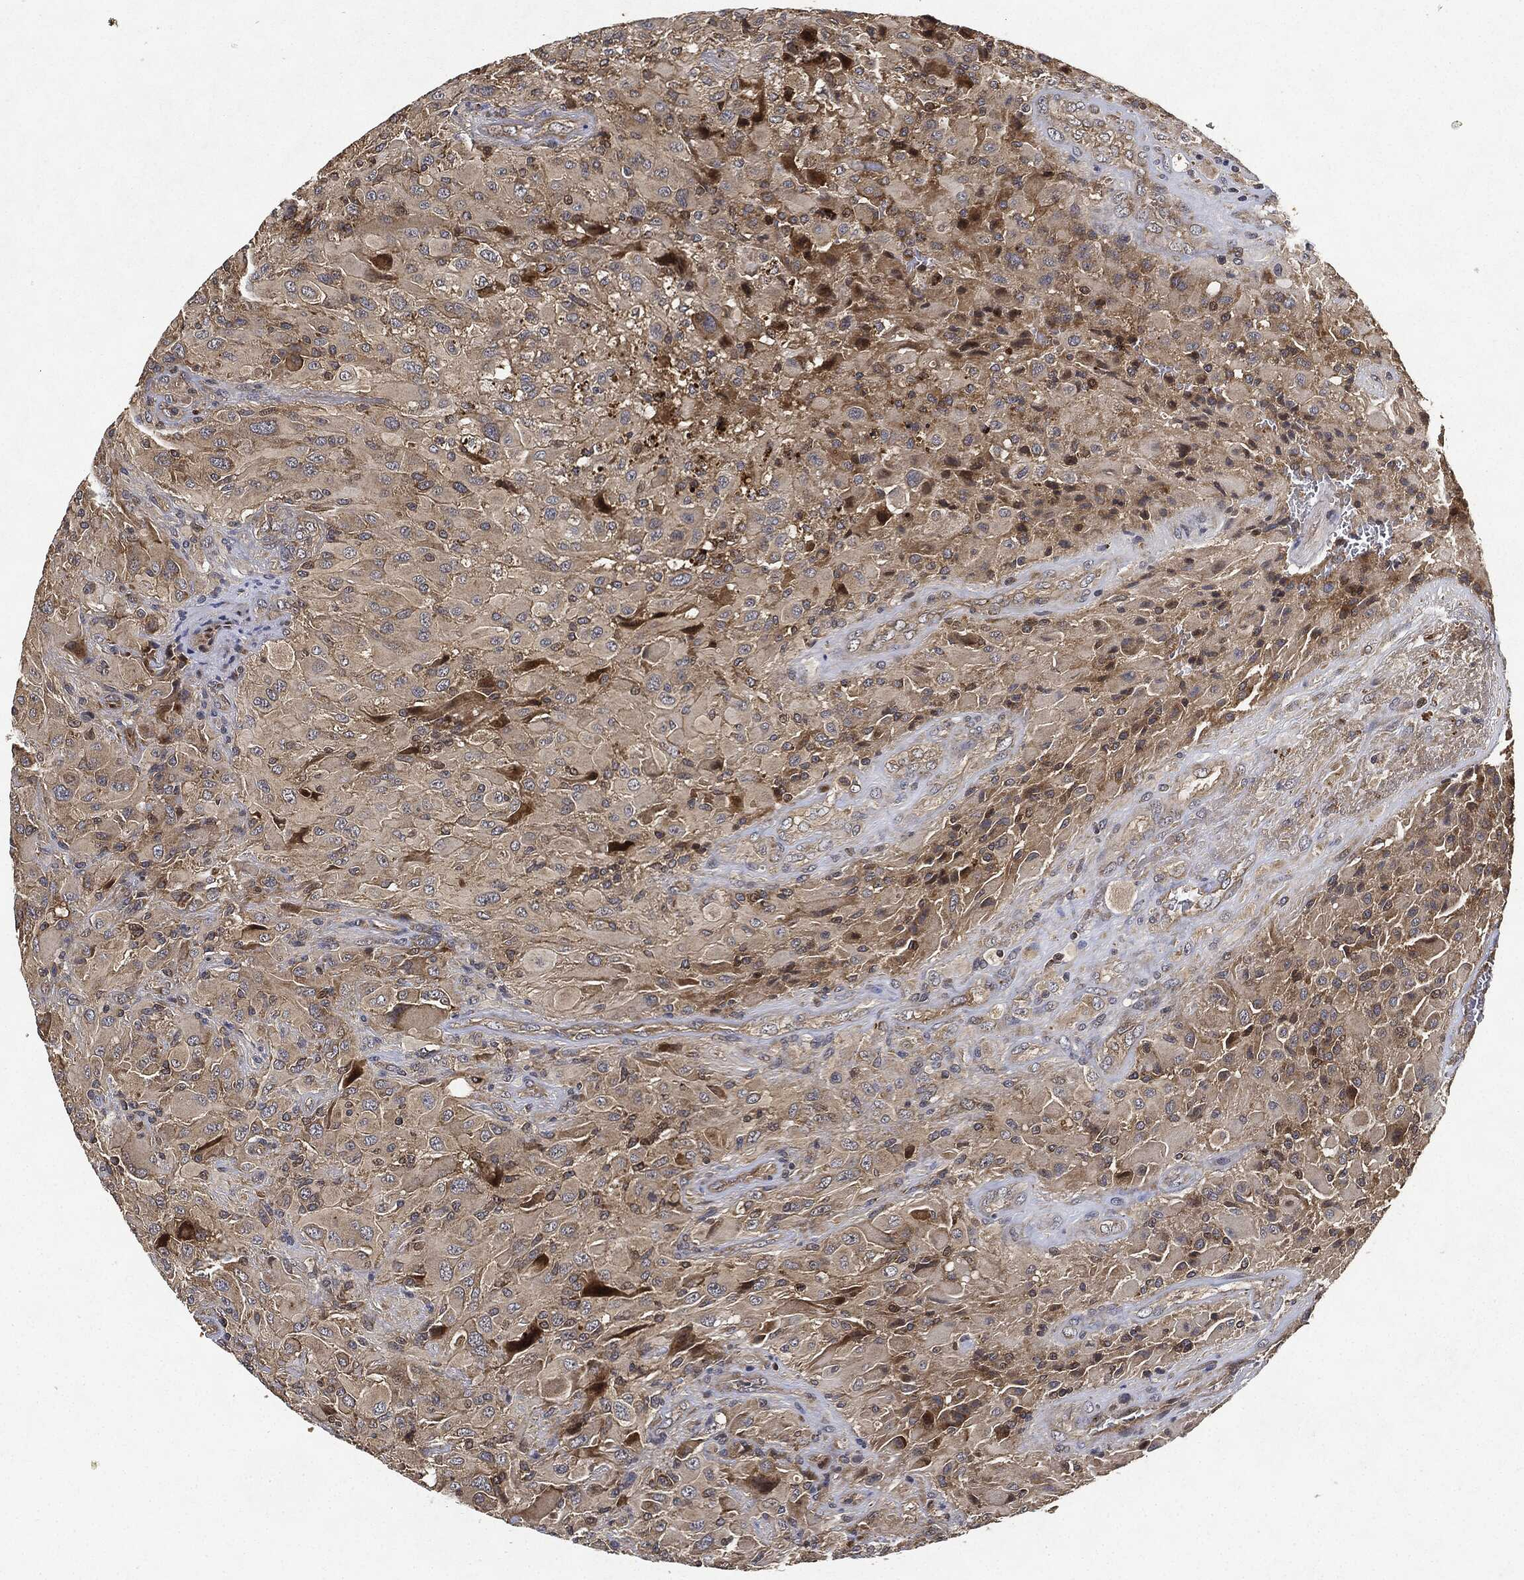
{"staining": {"intensity": "weak", "quantity": "<25%", "location": "cytoplasmic/membranous"}, "tissue": "glioma", "cell_type": "Tumor cells", "image_type": "cancer", "snomed": [{"axis": "morphology", "description": "Glioma, malignant, High grade"}, {"axis": "topography", "description": "Cerebral cortex"}], "caption": "IHC histopathology image of neoplastic tissue: human glioma stained with DAB displays no significant protein positivity in tumor cells.", "gene": "MLST8", "patient": {"sex": "male", "age": 35}}